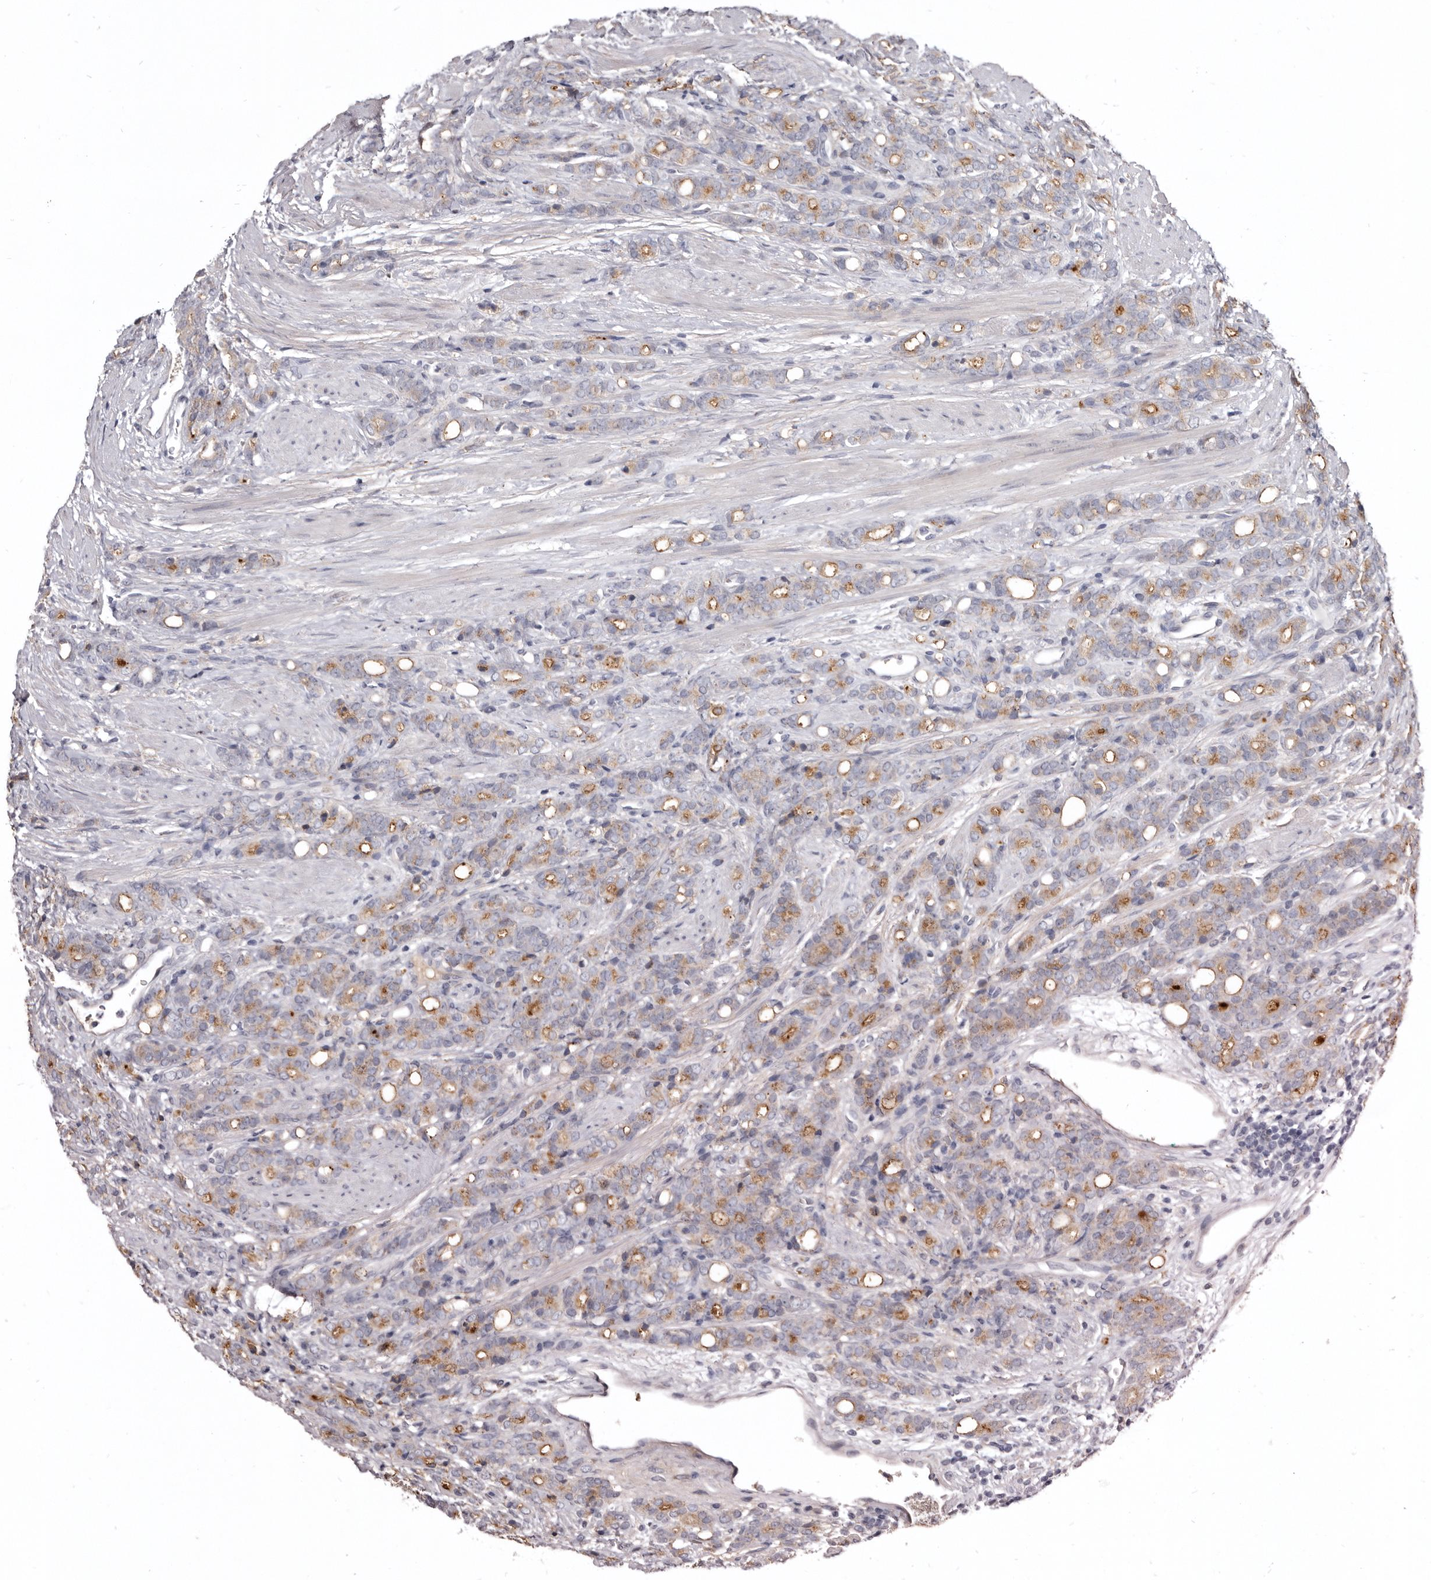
{"staining": {"intensity": "moderate", "quantity": "<25%", "location": "cytoplasmic/membranous"}, "tissue": "prostate cancer", "cell_type": "Tumor cells", "image_type": "cancer", "snomed": [{"axis": "morphology", "description": "Adenocarcinoma, High grade"}, {"axis": "topography", "description": "Prostate"}], "caption": "Prostate adenocarcinoma (high-grade) stained for a protein reveals moderate cytoplasmic/membranous positivity in tumor cells.", "gene": "NENF", "patient": {"sex": "male", "age": 62}}